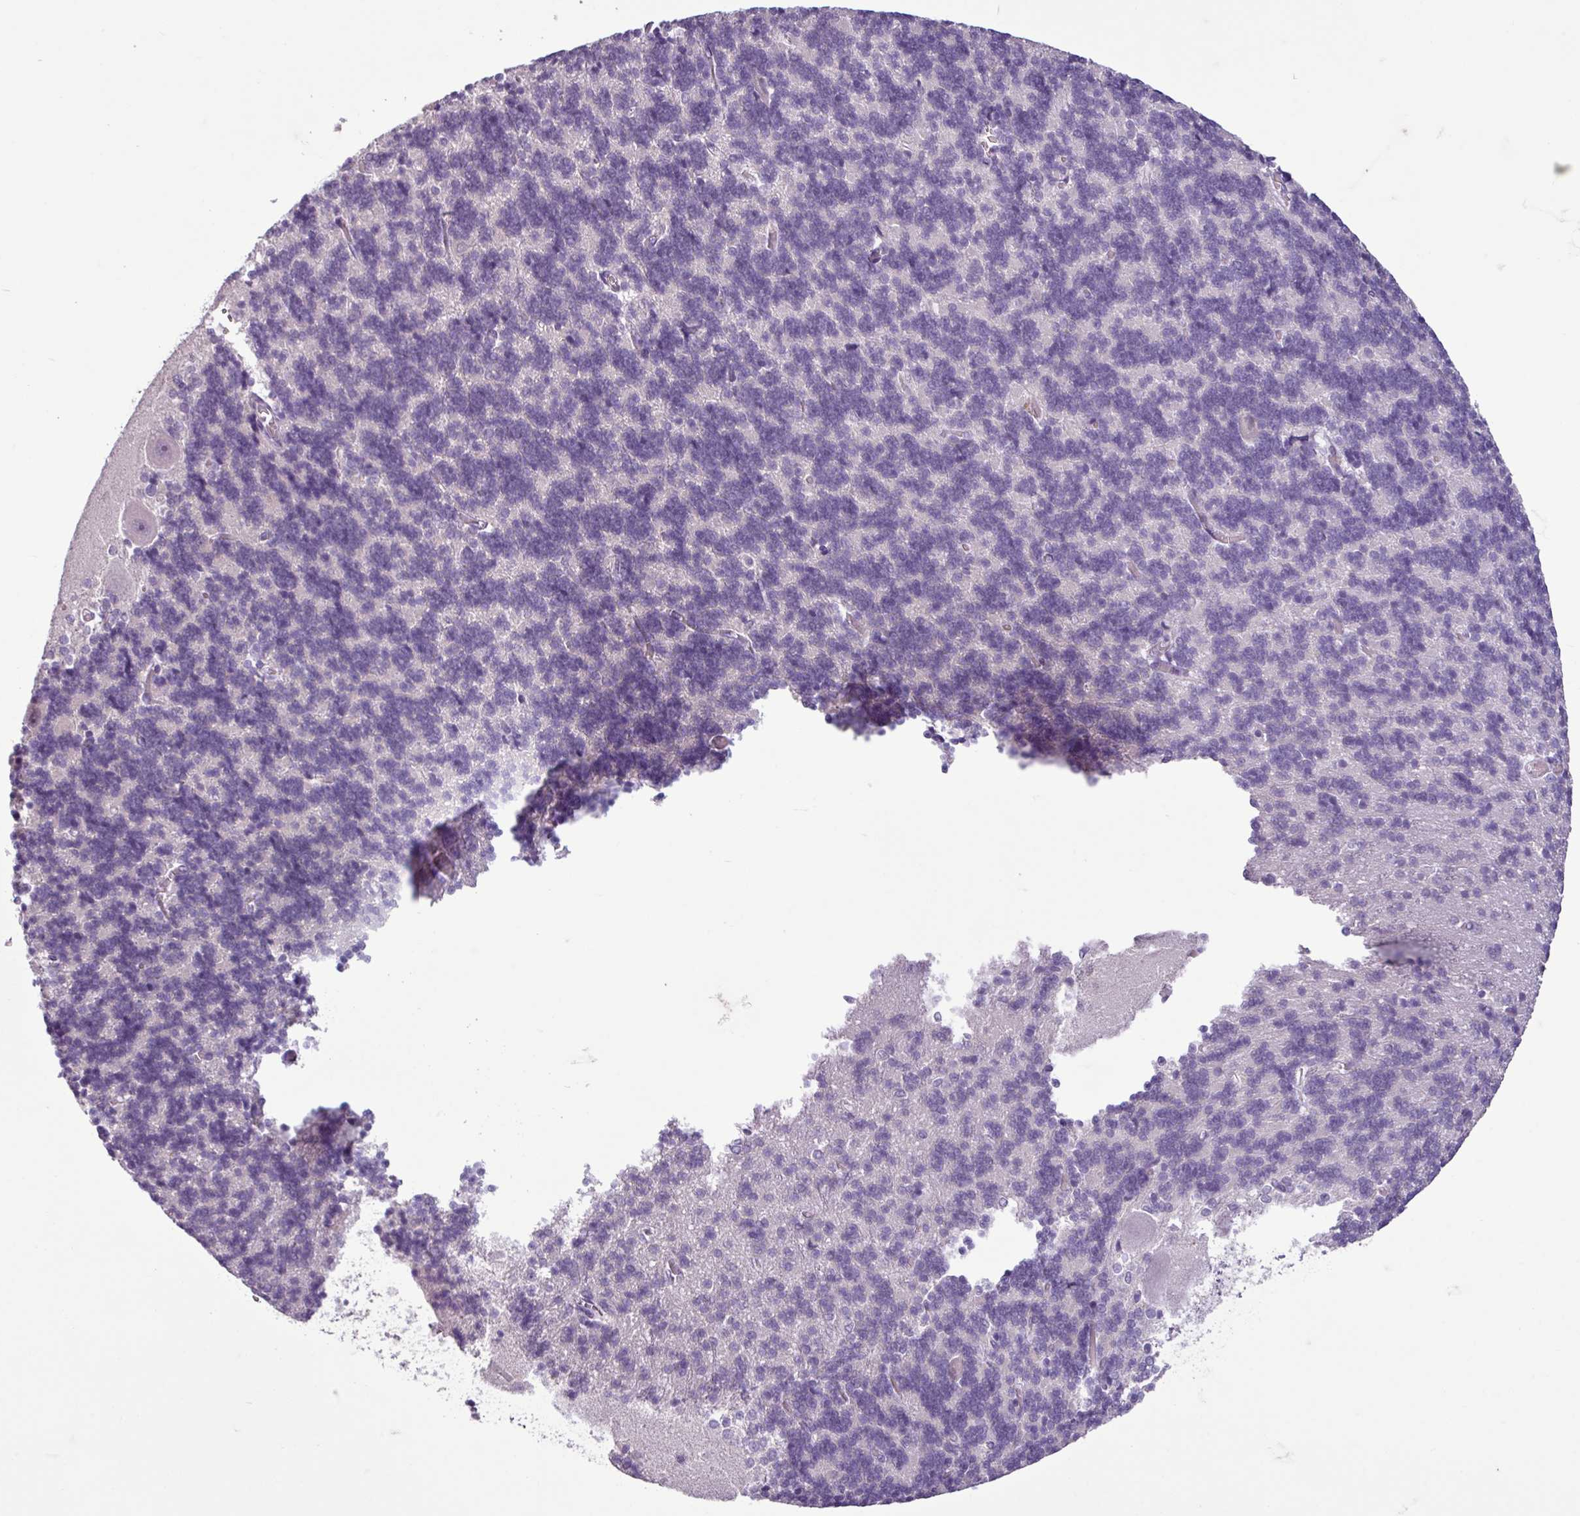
{"staining": {"intensity": "negative", "quantity": "none", "location": "none"}, "tissue": "cerebellum", "cell_type": "Cells in granular layer", "image_type": "normal", "snomed": [{"axis": "morphology", "description": "Normal tissue, NOS"}, {"axis": "topography", "description": "Cerebellum"}], "caption": "Immunohistochemistry of benign cerebellum shows no expression in cells in granular layer.", "gene": "C9orf24", "patient": {"sex": "male", "age": 37}}